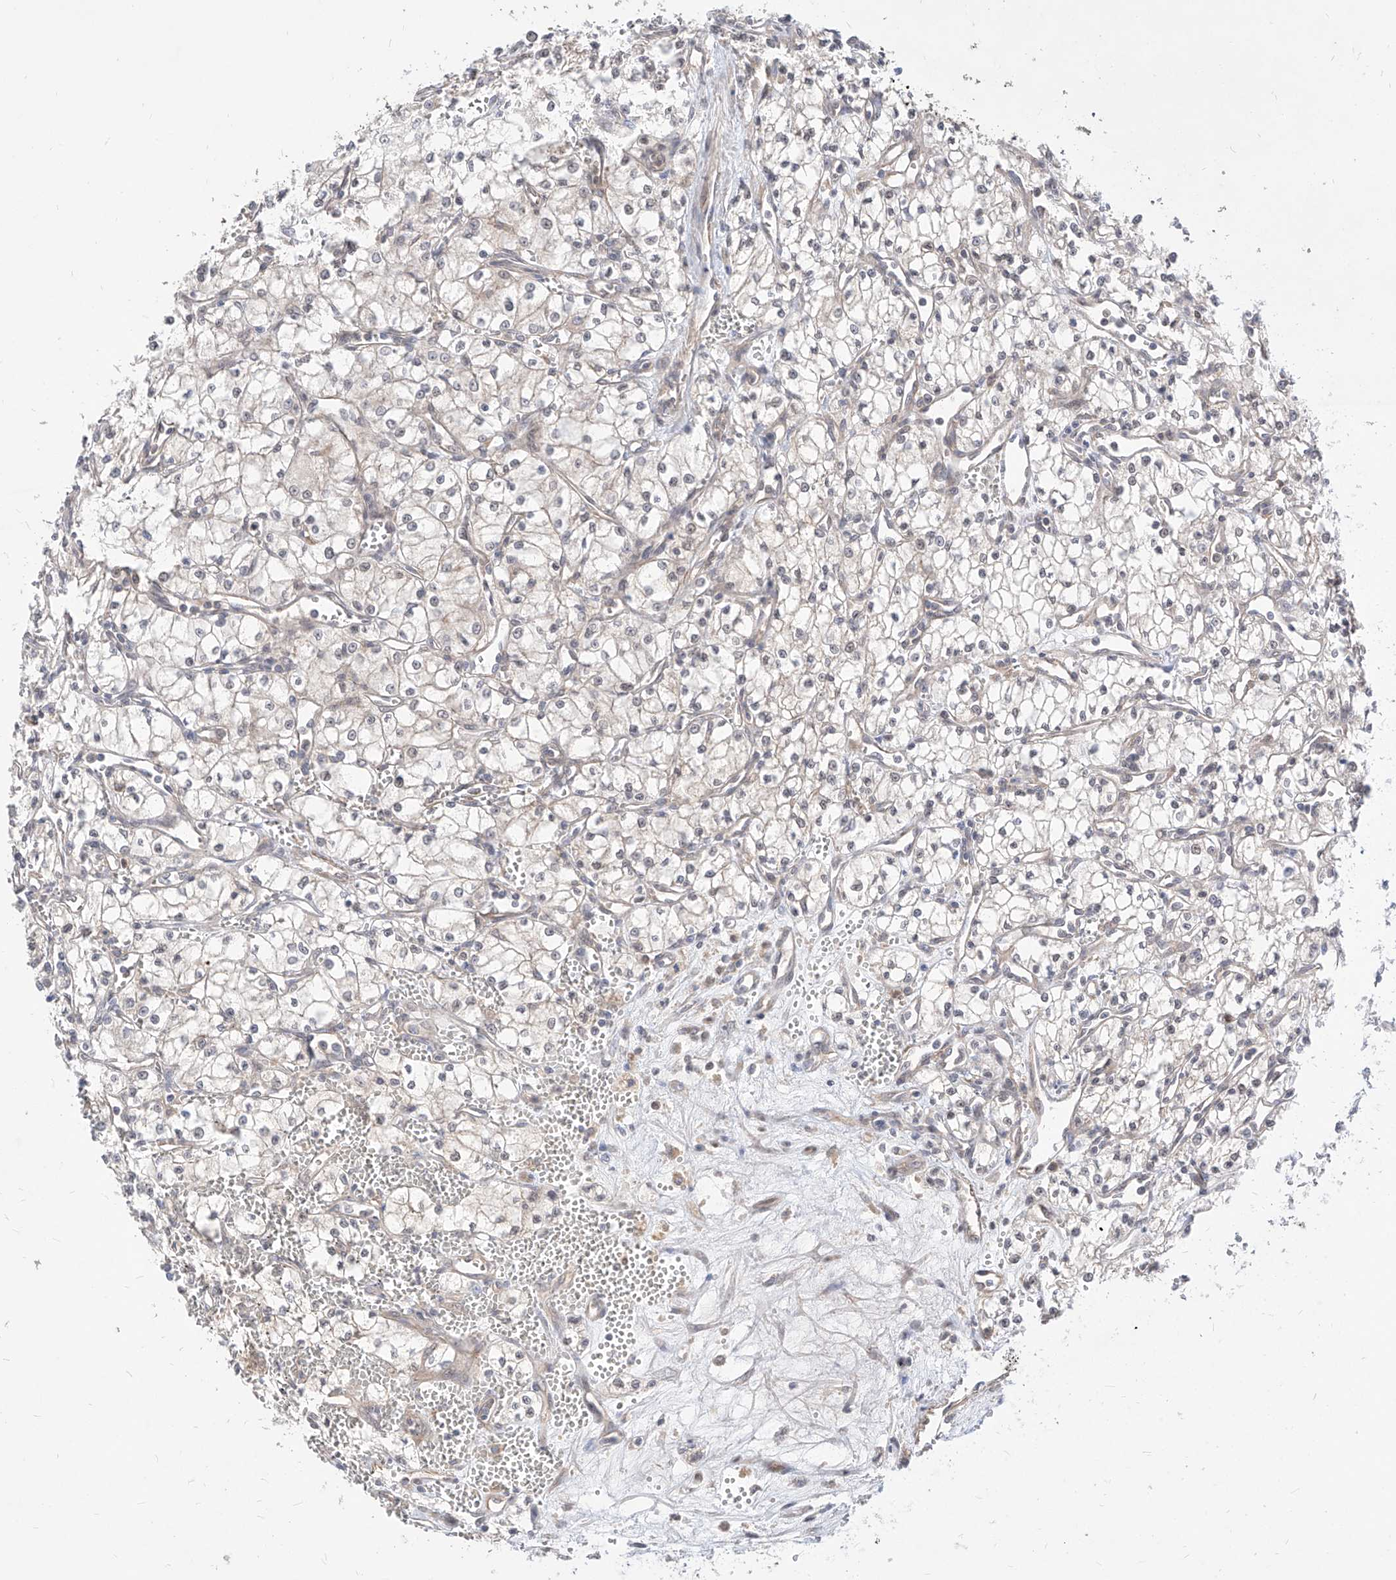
{"staining": {"intensity": "negative", "quantity": "none", "location": "none"}, "tissue": "renal cancer", "cell_type": "Tumor cells", "image_type": "cancer", "snomed": [{"axis": "morphology", "description": "Adenocarcinoma, NOS"}, {"axis": "topography", "description": "Kidney"}], "caption": "A photomicrograph of adenocarcinoma (renal) stained for a protein exhibits no brown staining in tumor cells.", "gene": "TSNAX", "patient": {"sex": "male", "age": 59}}